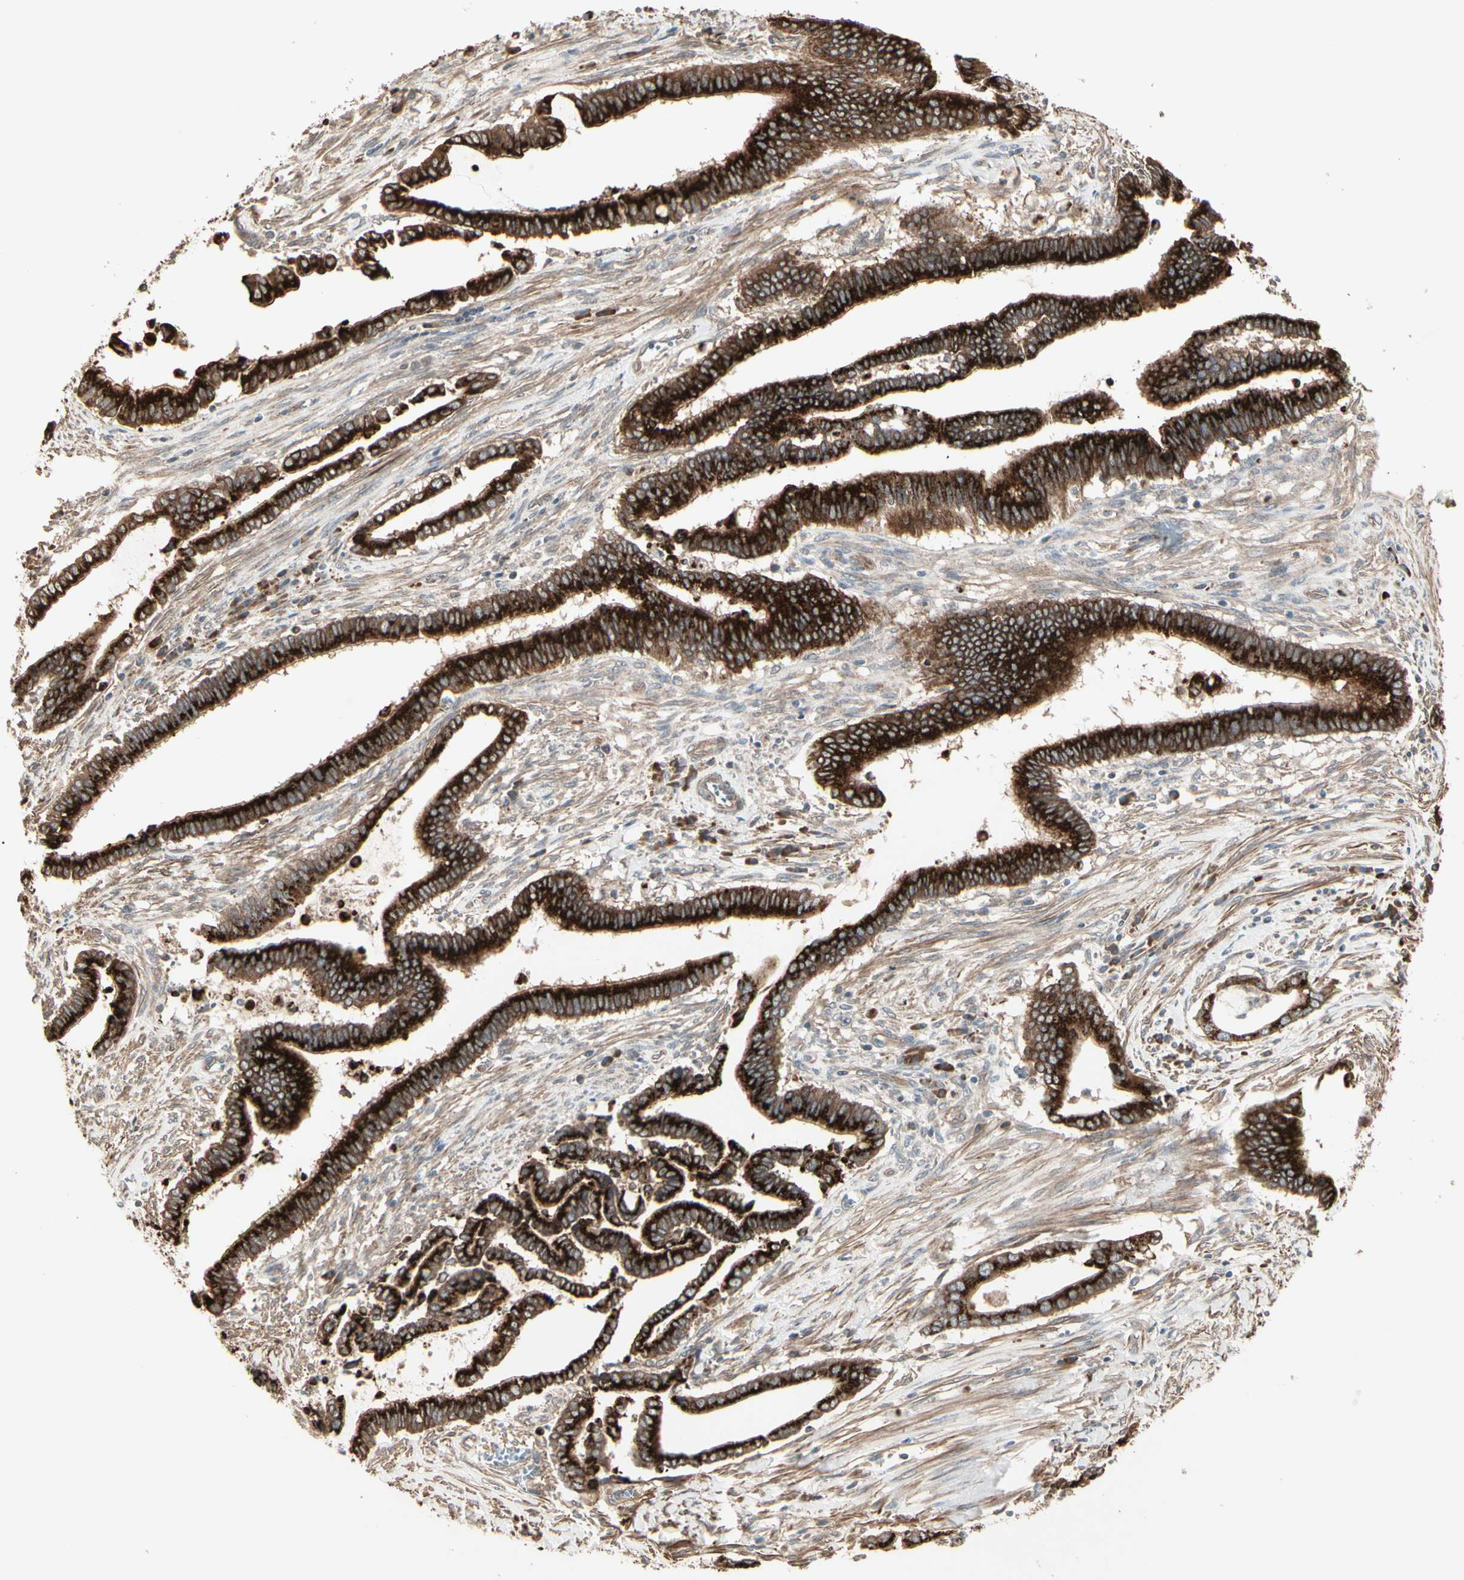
{"staining": {"intensity": "strong", "quantity": ">75%", "location": "cytoplasmic/membranous"}, "tissue": "cervical cancer", "cell_type": "Tumor cells", "image_type": "cancer", "snomed": [{"axis": "morphology", "description": "Adenocarcinoma, NOS"}, {"axis": "topography", "description": "Cervix"}], "caption": "The image reveals immunohistochemical staining of cervical cancer (adenocarcinoma). There is strong cytoplasmic/membranous staining is present in about >75% of tumor cells. Immunohistochemistry (ihc) stains the protein of interest in brown and the nuclei are stained blue.", "gene": "GALNT3", "patient": {"sex": "female", "age": 44}}